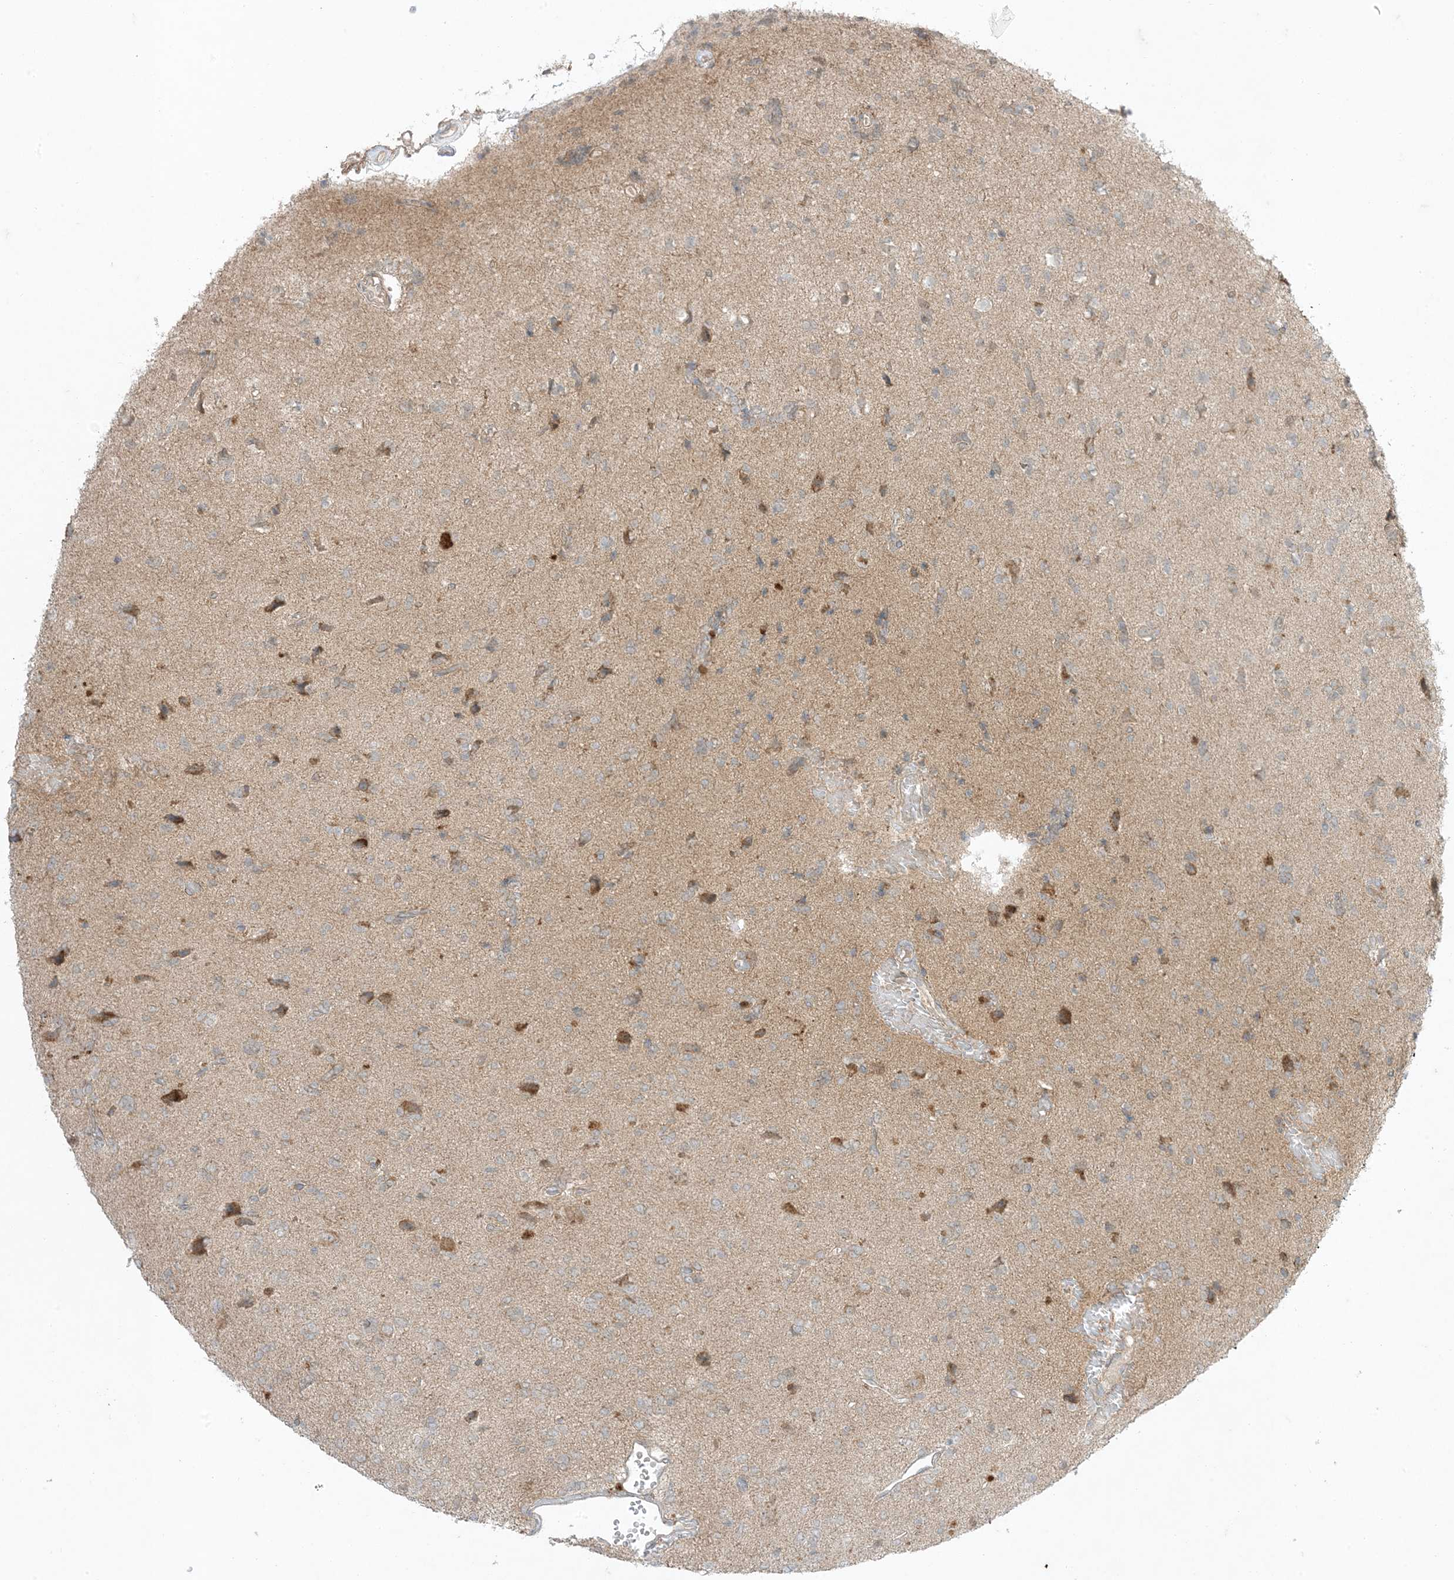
{"staining": {"intensity": "negative", "quantity": "none", "location": "none"}, "tissue": "glioma", "cell_type": "Tumor cells", "image_type": "cancer", "snomed": [{"axis": "morphology", "description": "Glioma, malignant, High grade"}, {"axis": "topography", "description": "Brain"}], "caption": "High magnification brightfield microscopy of malignant glioma (high-grade) stained with DAB (3,3'-diaminobenzidine) (brown) and counterstained with hematoxylin (blue): tumor cells show no significant expression. (DAB (3,3'-diaminobenzidine) IHC with hematoxylin counter stain).", "gene": "ODC1", "patient": {"sex": "female", "age": 59}}